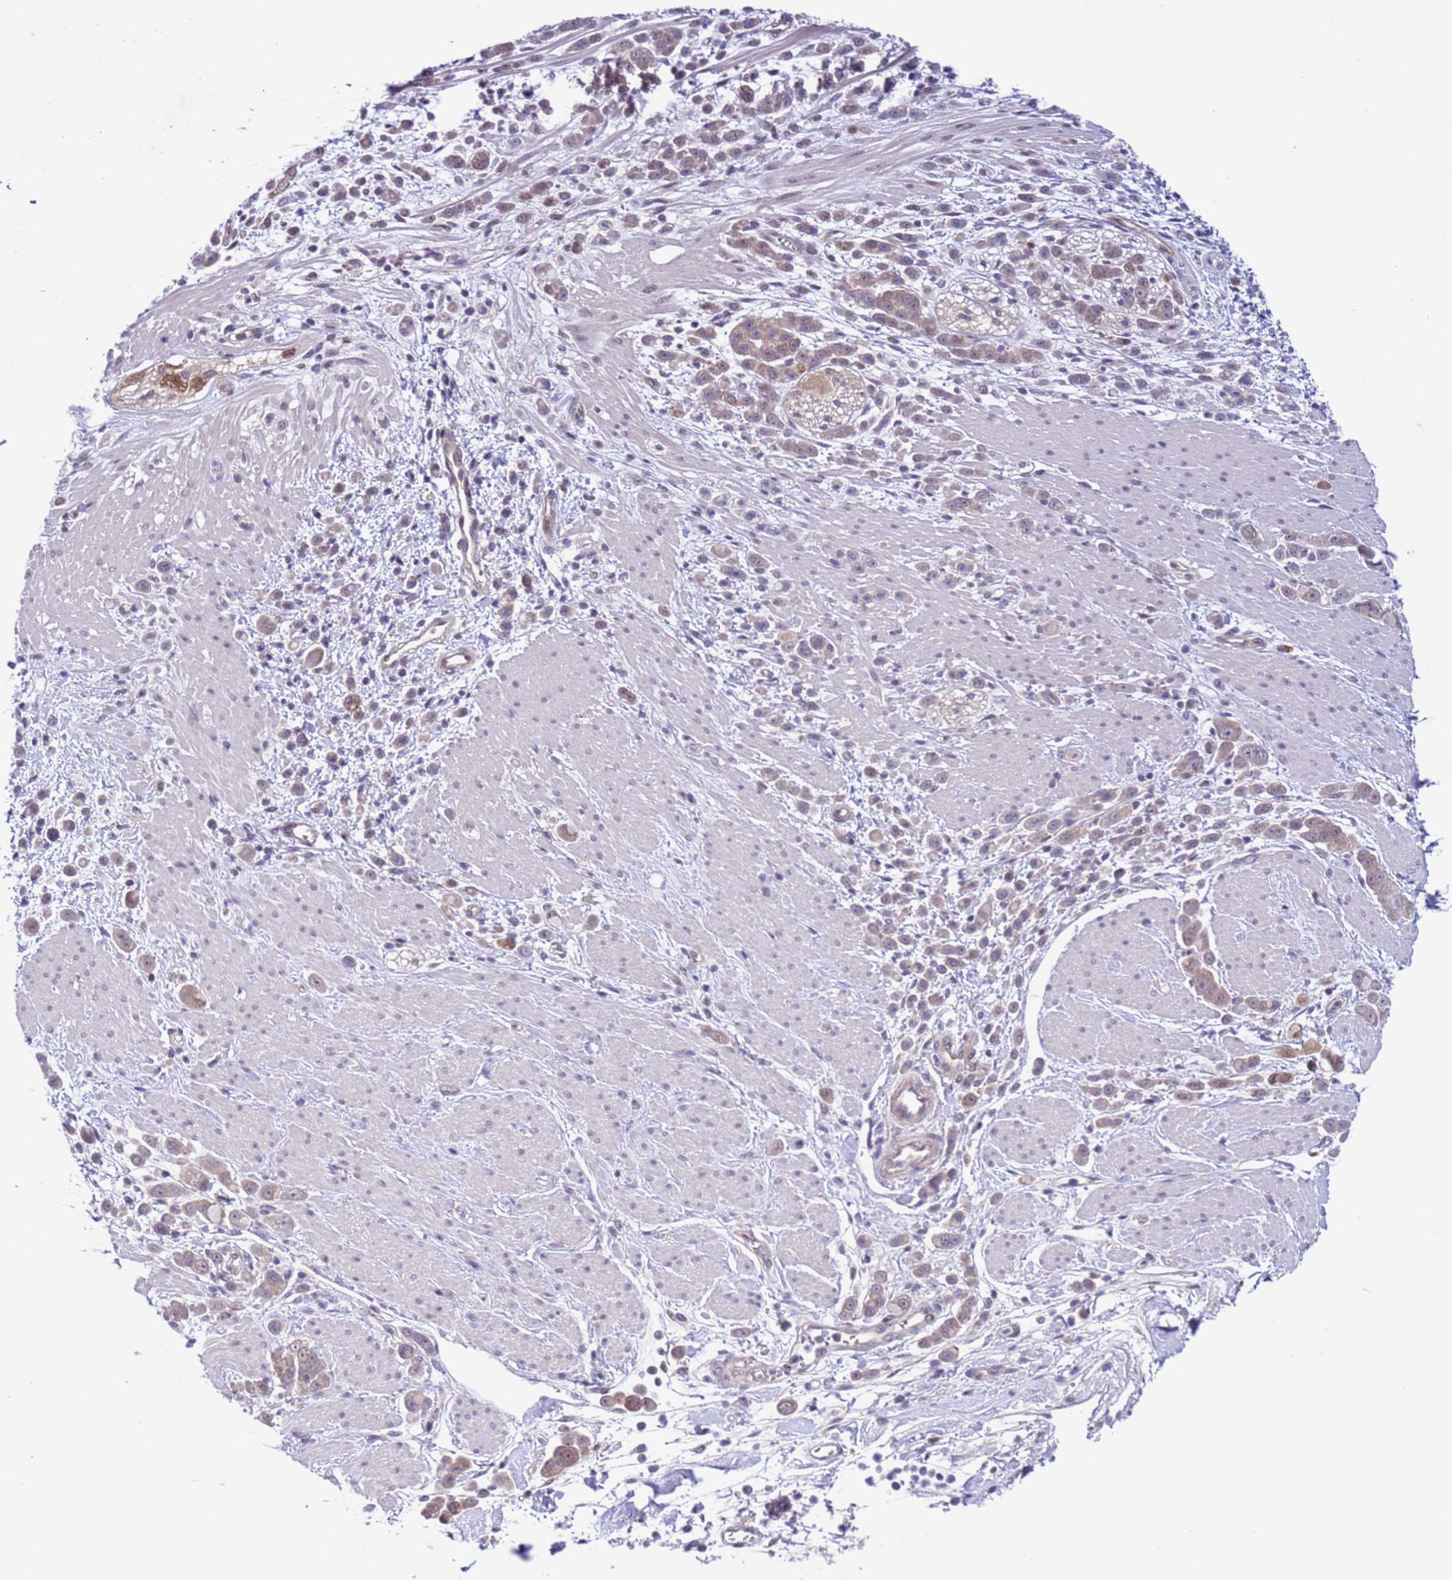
{"staining": {"intensity": "weak", "quantity": "<25%", "location": "cytoplasmic/membranous"}, "tissue": "pancreatic cancer", "cell_type": "Tumor cells", "image_type": "cancer", "snomed": [{"axis": "morphology", "description": "Normal tissue, NOS"}, {"axis": "morphology", "description": "Adenocarcinoma, NOS"}, {"axis": "topography", "description": "Pancreas"}], "caption": "Immunohistochemistry histopathology image of adenocarcinoma (pancreatic) stained for a protein (brown), which displays no expression in tumor cells.", "gene": "RASD1", "patient": {"sex": "female", "age": 64}}